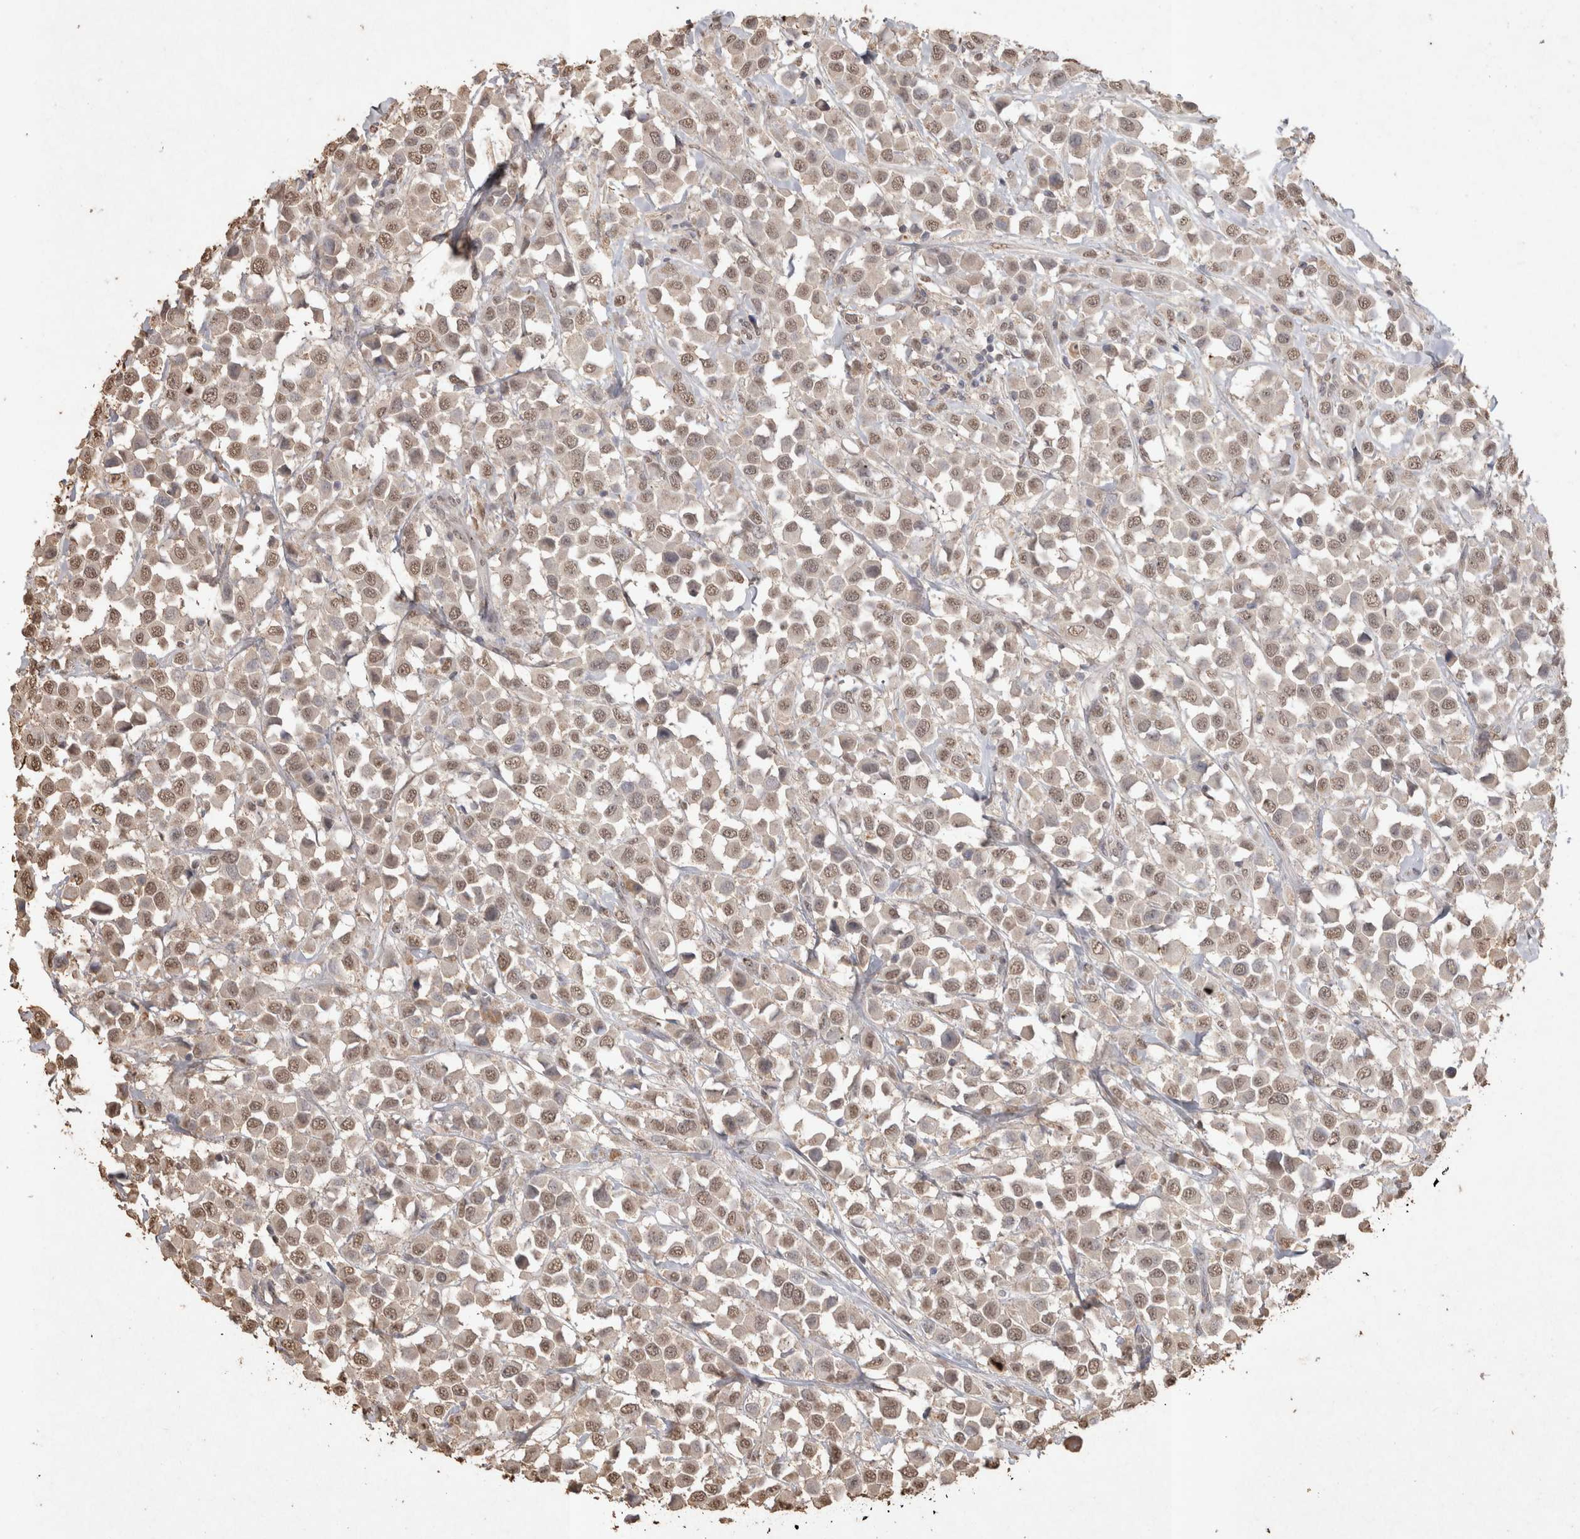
{"staining": {"intensity": "weak", "quantity": ">75%", "location": "nuclear"}, "tissue": "breast cancer", "cell_type": "Tumor cells", "image_type": "cancer", "snomed": [{"axis": "morphology", "description": "Duct carcinoma"}, {"axis": "topography", "description": "Breast"}], "caption": "Breast cancer (intraductal carcinoma) was stained to show a protein in brown. There is low levels of weak nuclear staining in approximately >75% of tumor cells. The staining was performed using DAB to visualize the protein expression in brown, while the nuclei were stained in blue with hematoxylin (Magnification: 20x).", "gene": "MLX", "patient": {"sex": "female", "age": 61}}